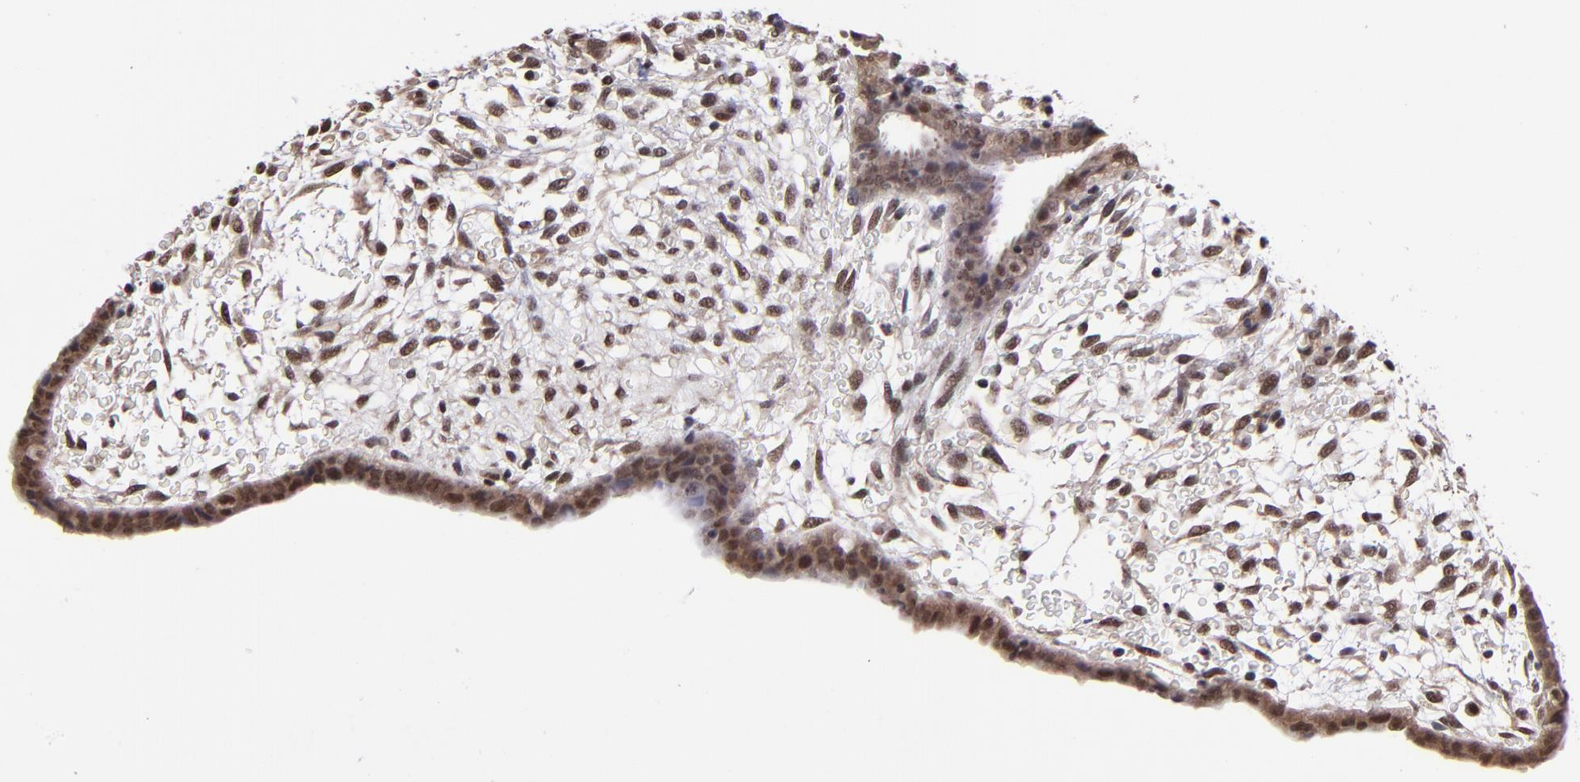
{"staining": {"intensity": "moderate", "quantity": "25%-75%", "location": "nuclear"}, "tissue": "endometrium", "cell_type": "Cells in endometrial stroma", "image_type": "normal", "snomed": [{"axis": "morphology", "description": "Normal tissue, NOS"}, {"axis": "topography", "description": "Endometrium"}], "caption": "Endometrium stained with a brown dye displays moderate nuclear positive expression in about 25%-75% of cells in endometrial stroma.", "gene": "TERF2", "patient": {"sex": "female", "age": 42}}